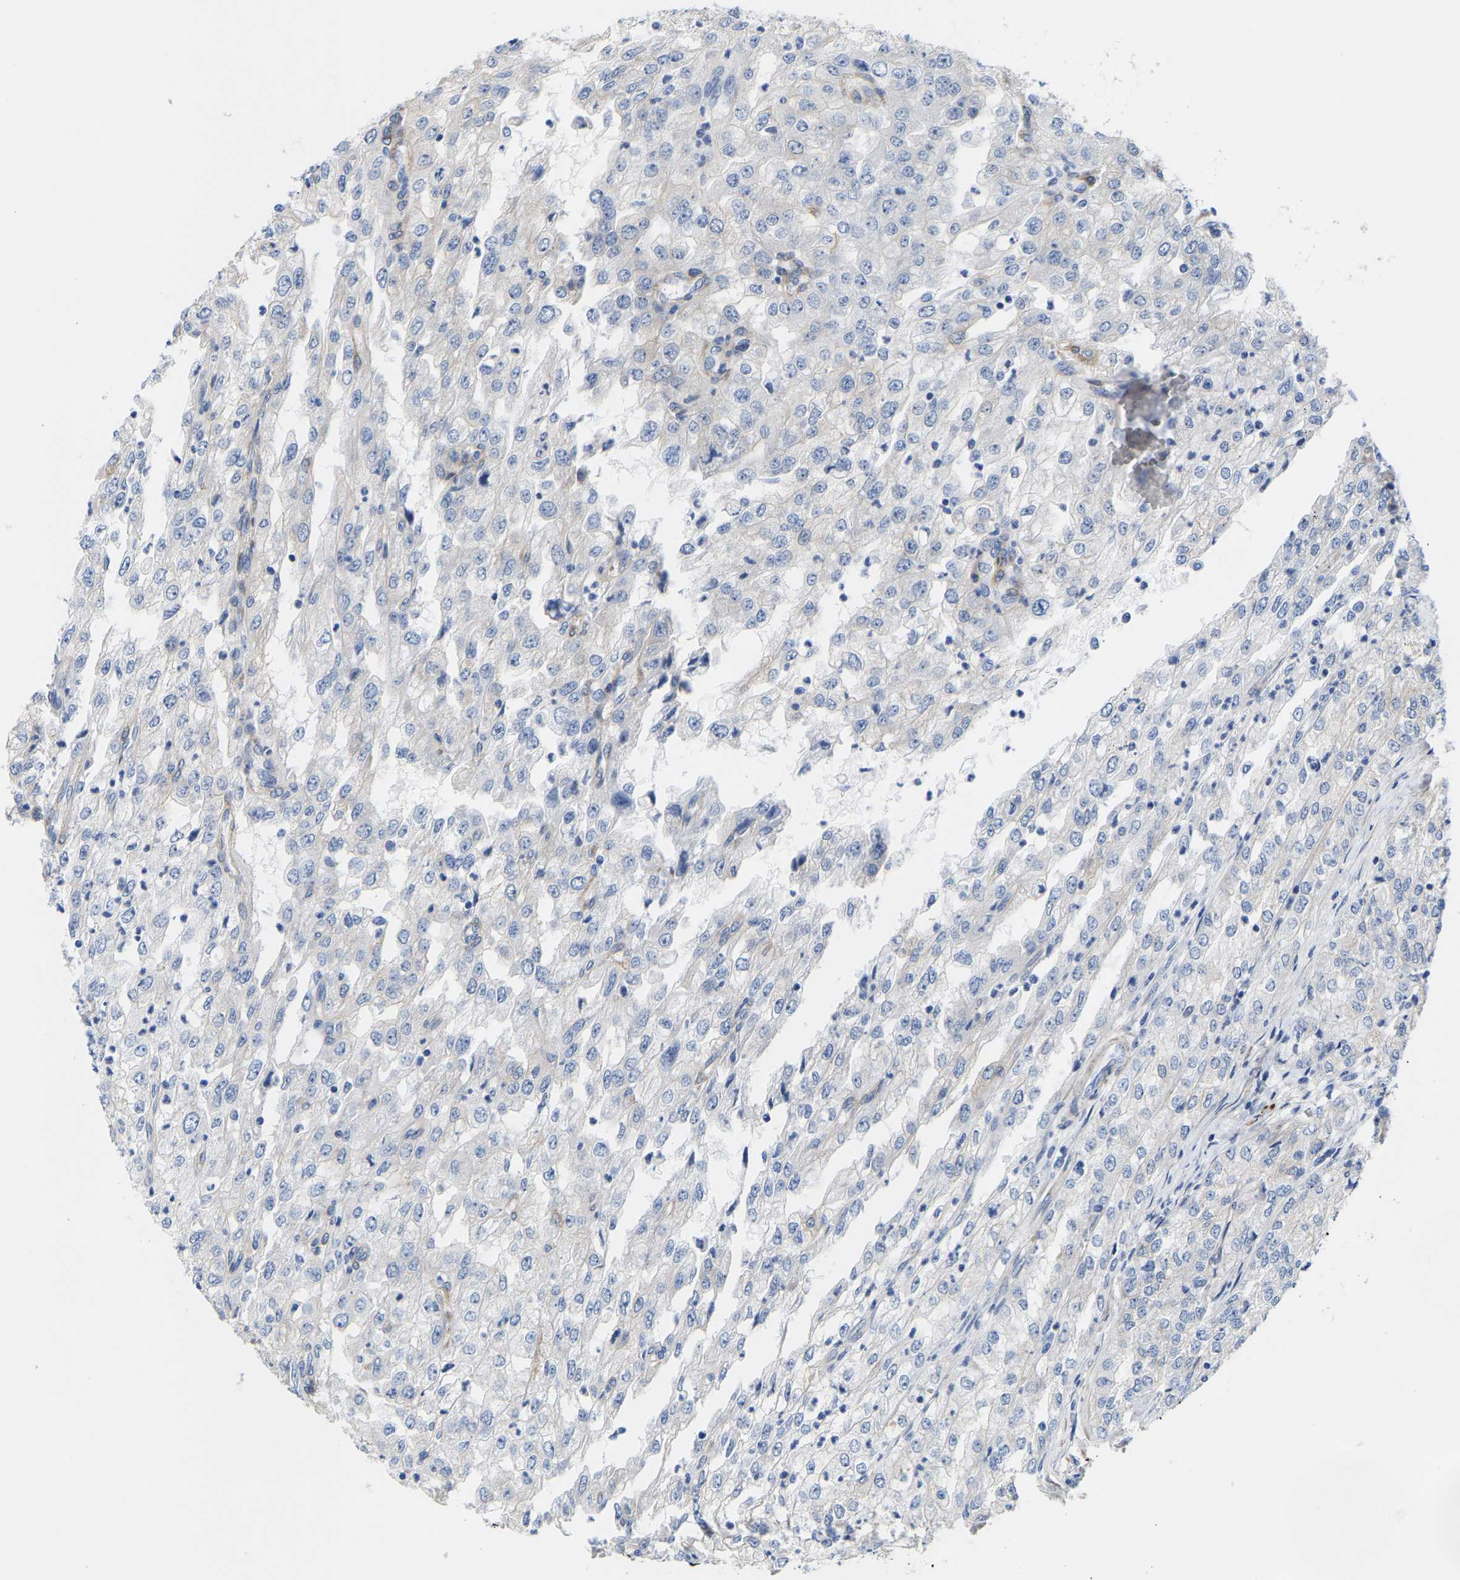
{"staining": {"intensity": "negative", "quantity": "none", "location": "none"}, "tissue": "renal cancer", "cell_type": "Tumor cells", "image_type": "cancer", "snomed": [{"axis": "morphology", "description": "Adenocarcinoma, NOS"}, {"axis": "topography", "description": "Kidney"}], "caption": "DAB (3,3'-diaminobenzidine) immunohistochemical staining of renal cancer (adenocarcinoma) exhibits no significant positivity in tumor cells.", "gene": "DSCAM", "patient": {"sex": "female", "age": 54}}